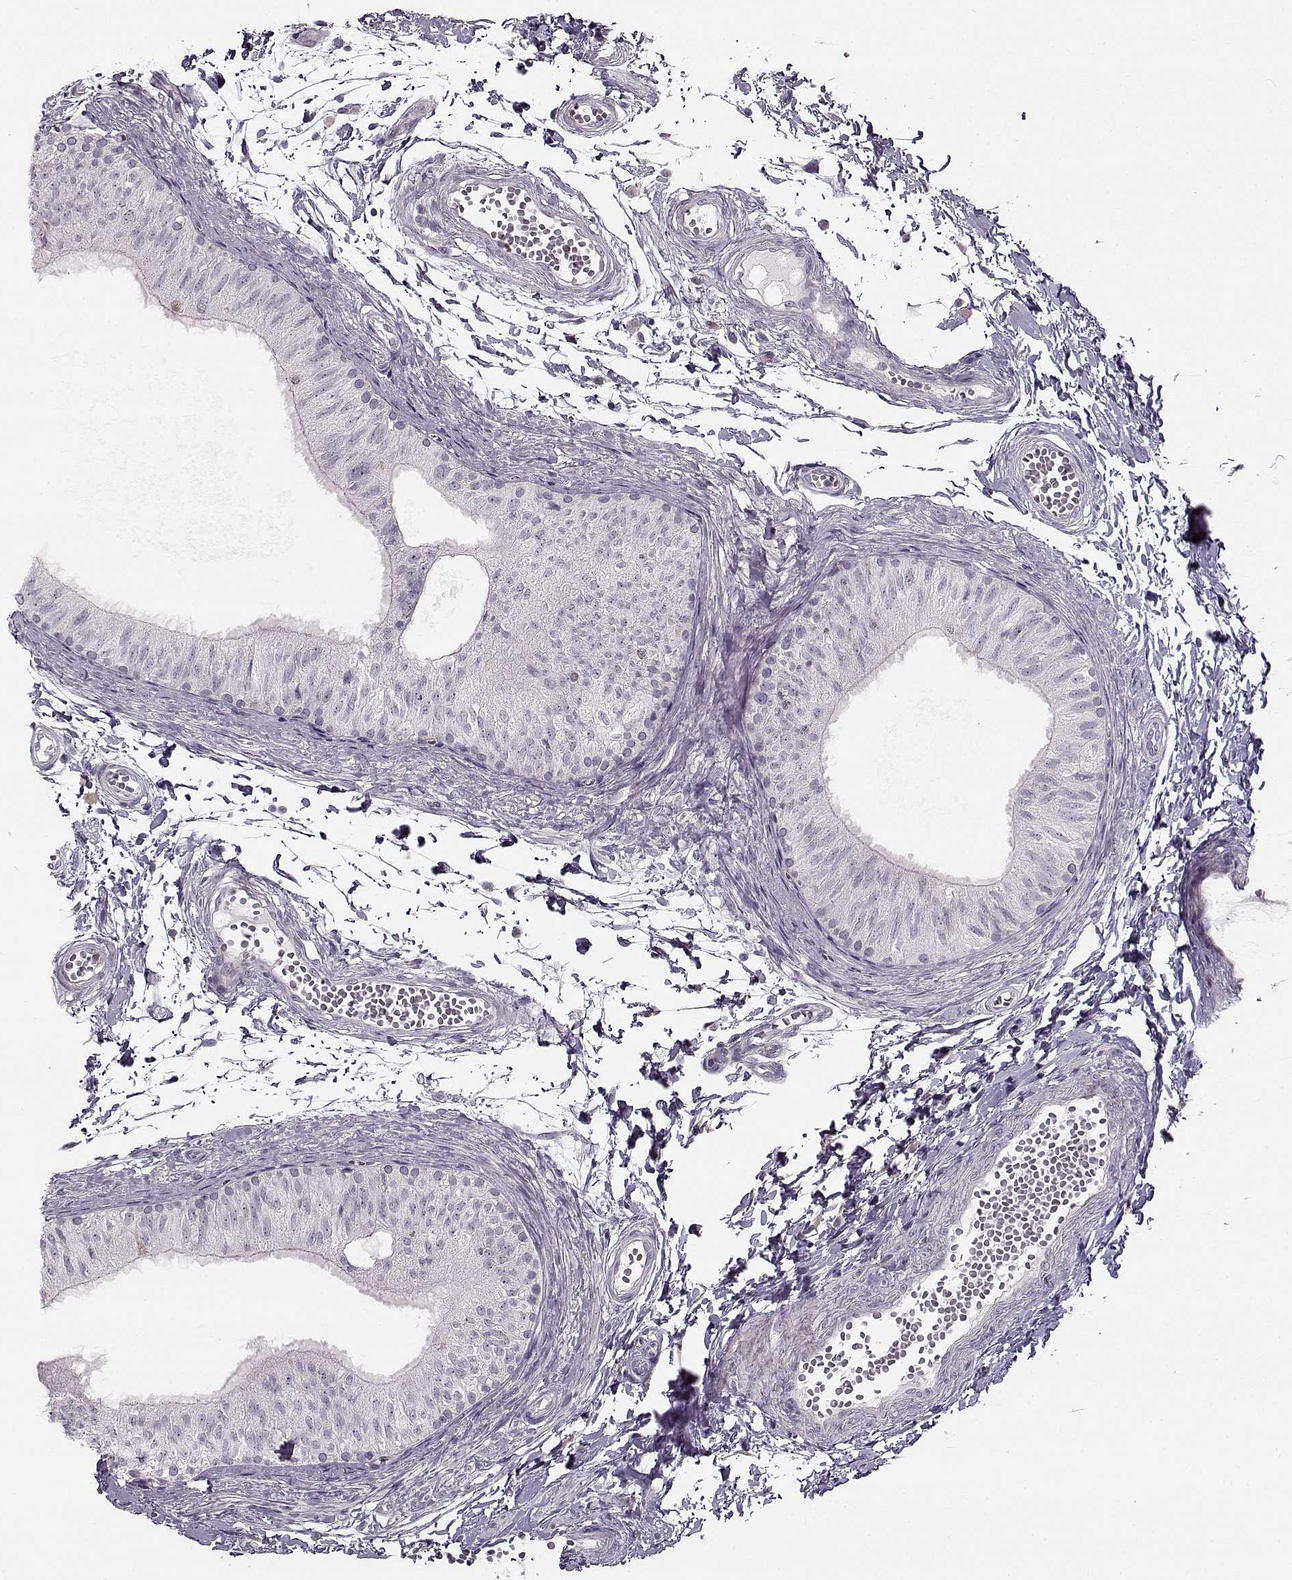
{"staining": {"intensity": "negative", "quantity": "none", "location": "none"}, "tissue": "epididymis", "cell_type": "Glandular cells", "image_type": "normal", "snomed": [{"axis": "morphology", "description": "Normal tissue, NOS"}, {"axis": "topography", "description": "Epididymis"}], "caption": "The image shows no staining of glandular cells in normal epididymis. The staining was performed using DAB (3,3'-diaminobenzidine) to visualize the protein expression in brown, while the nuclei were stained in blue with hematoxylin (Magnification: 20x).", "gene": "MAP6D1", "patient": {"sex": "male", "age": 22}}